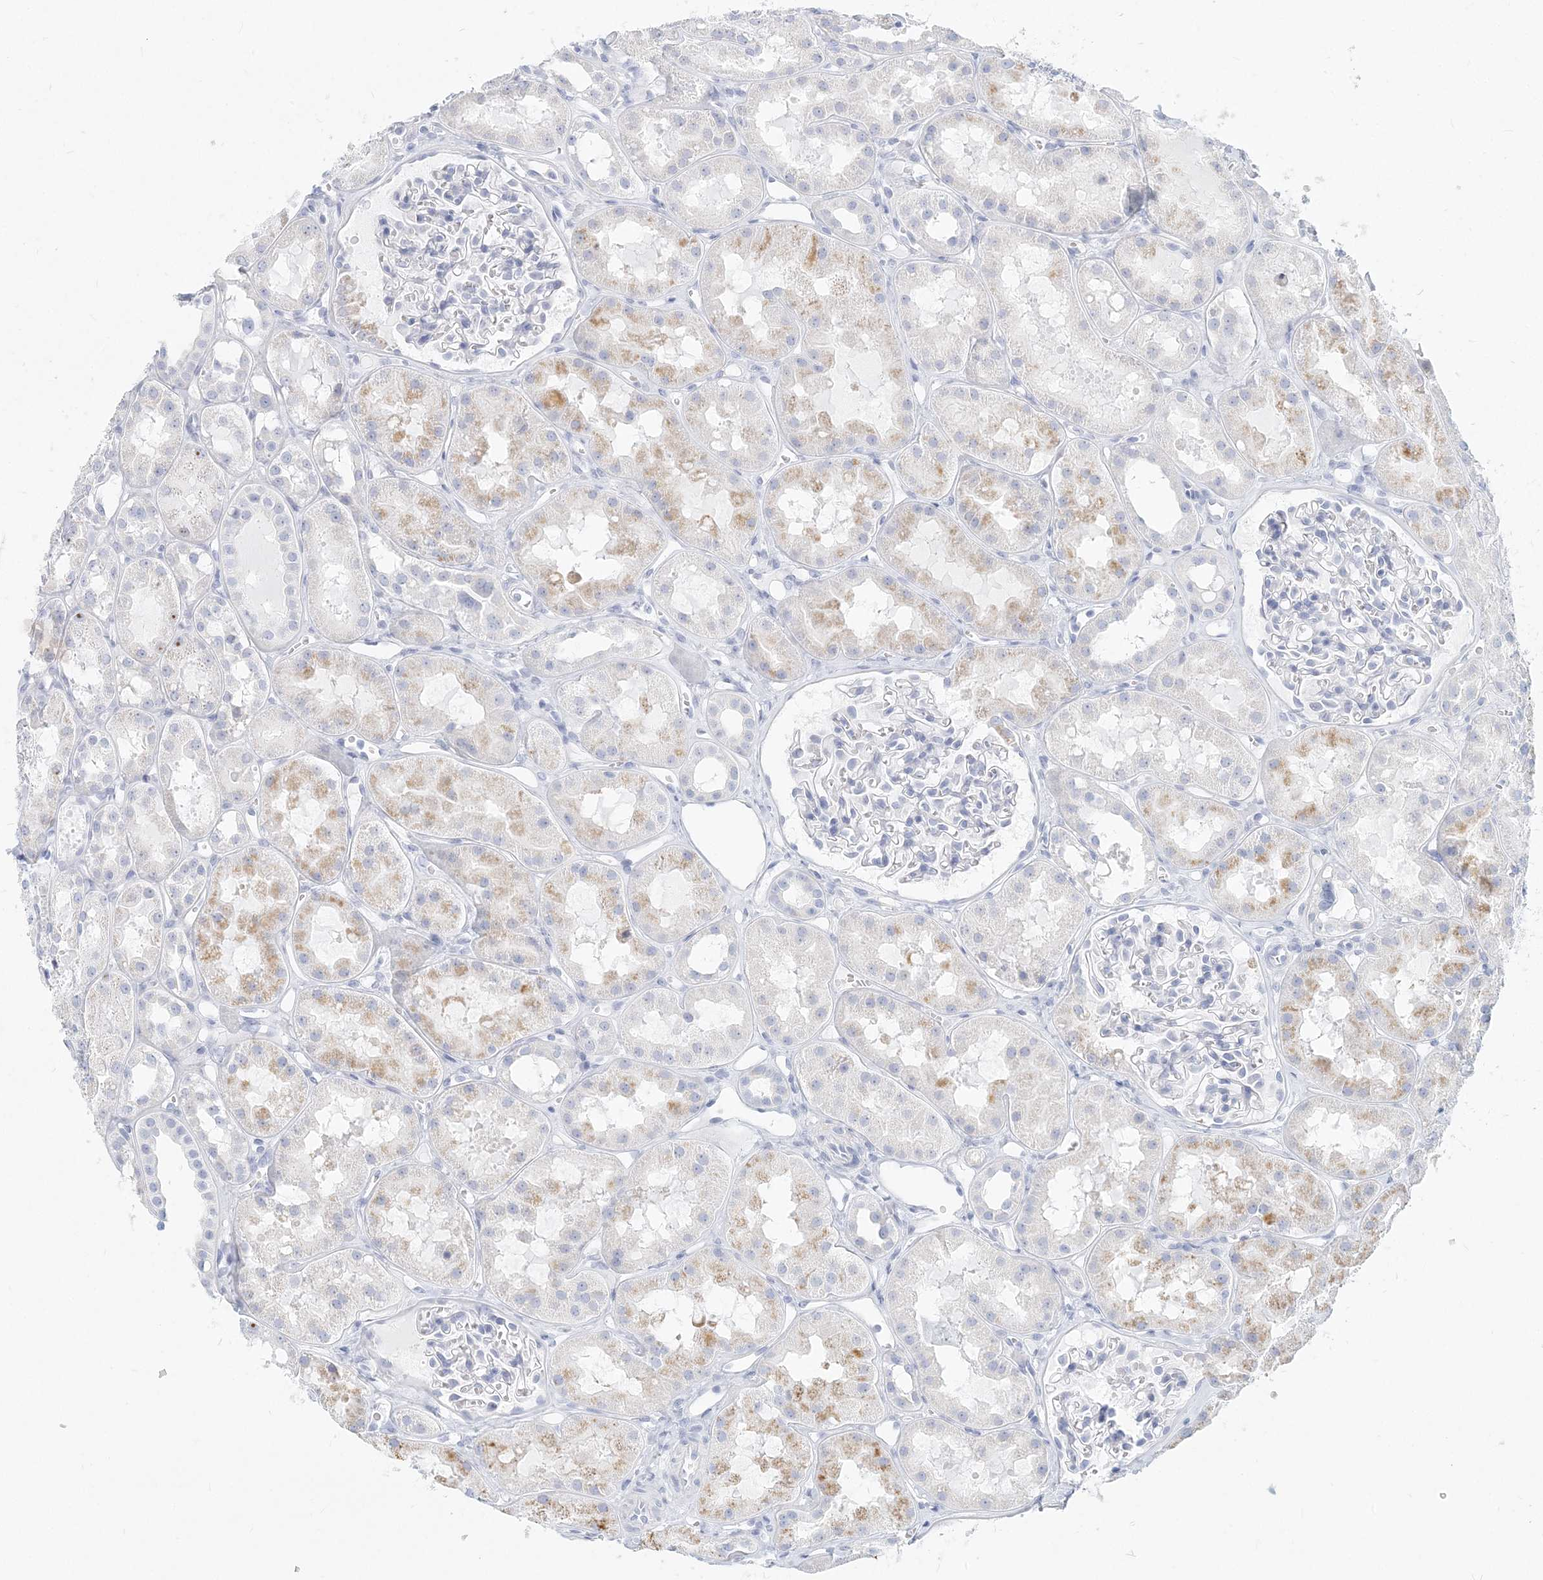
{"staining": {"intensity": "negative", "quantity": "none", "location": "none"}, "tissue": "kidney", "cell_type": "Cells in glomeruli", "image_type": "normal", "snomed": [{"axis": "morphology", "description": "Normal tissue, NOS"}, {"axis": "topography", "description": "Kidney"}], "caption": "The histopathology image exhibits no significant positivity in cells in glomeruli of kidney.", "gene": "CSN1S1", "patient": {"sex": "male", "age": 16}}